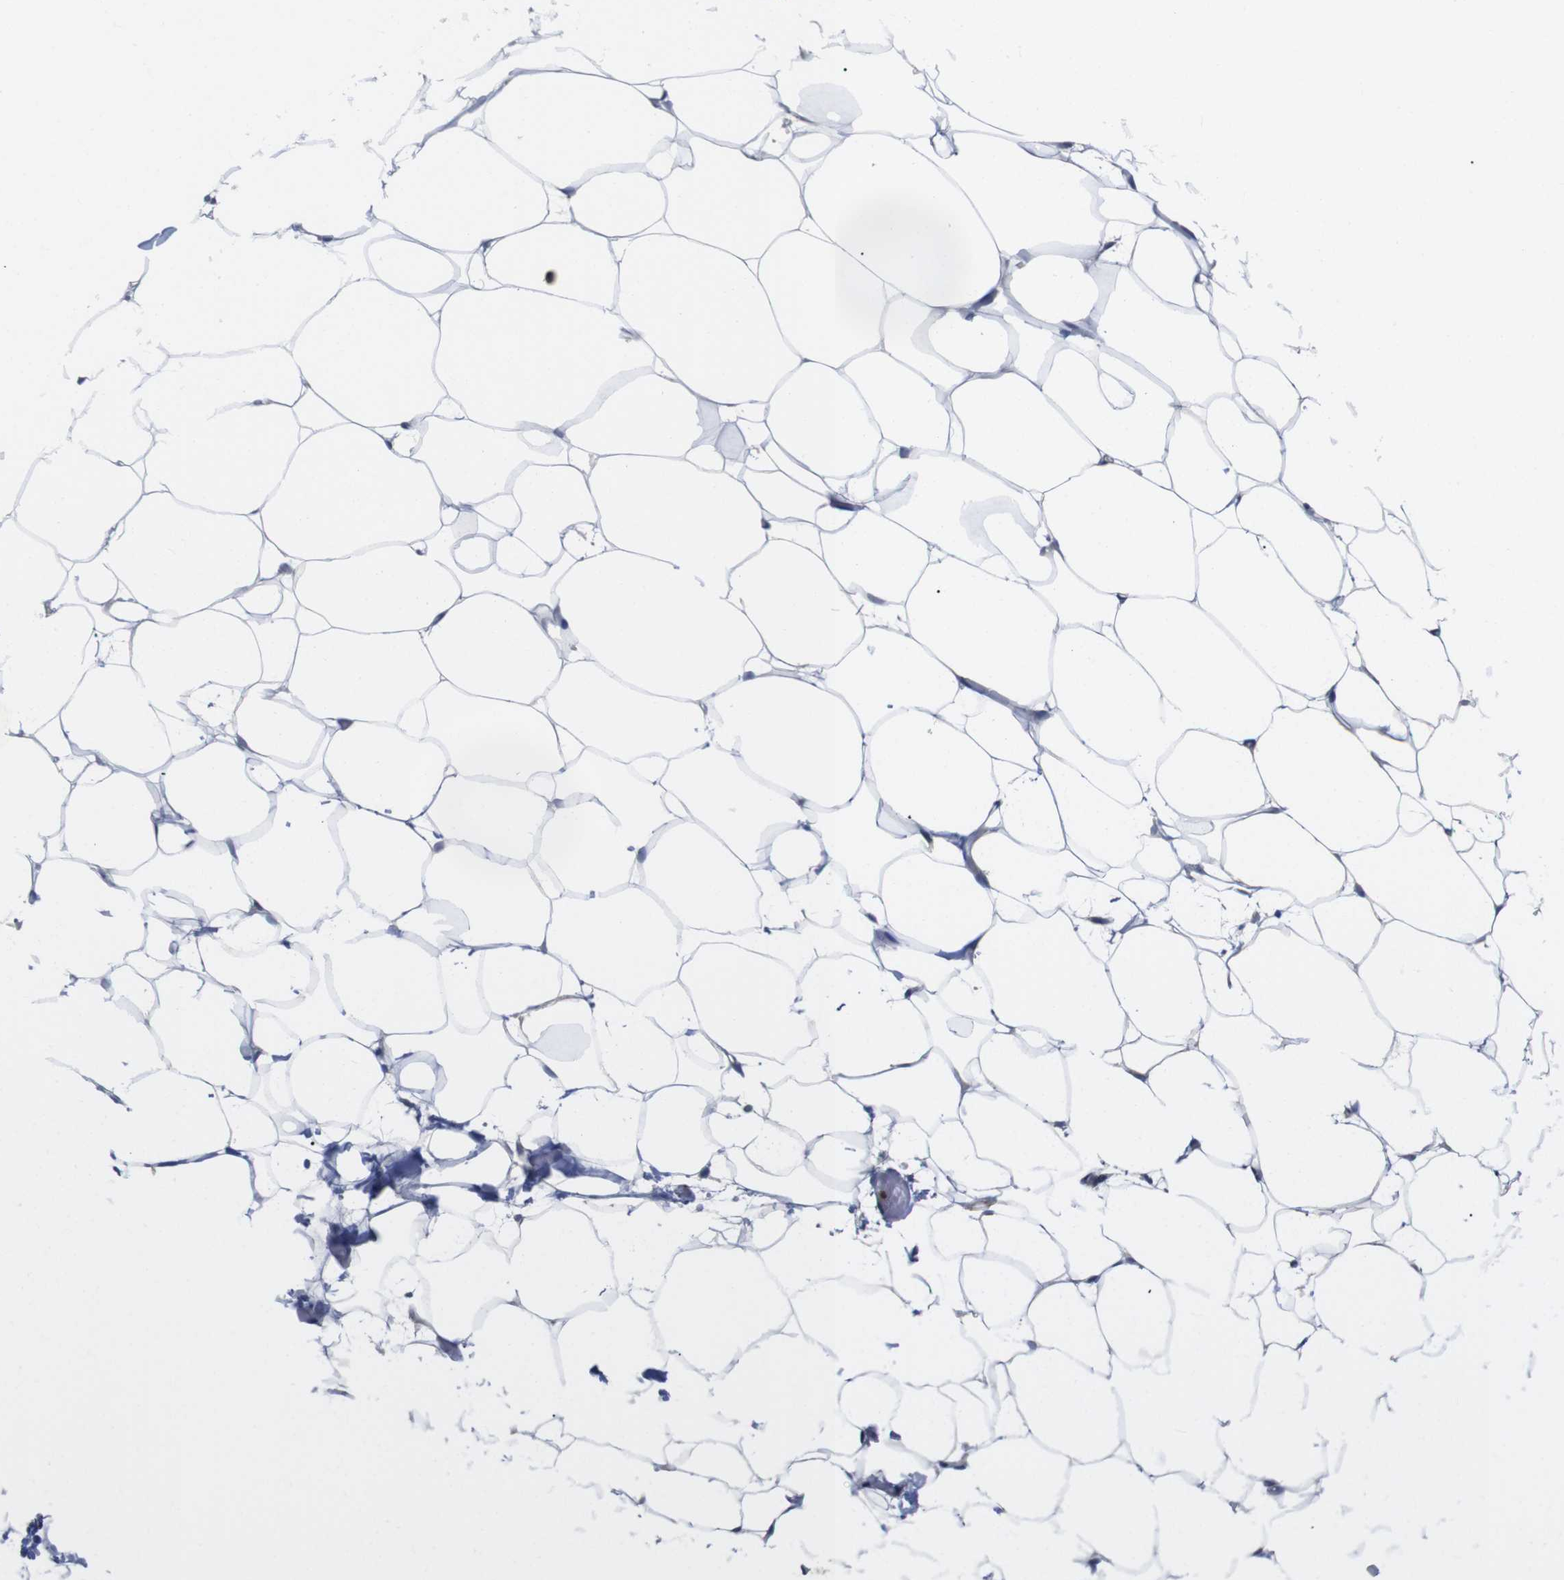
{"staining": {"intensity": "negative", "quantity": "none", "location": "none"}, "tissue": "adipose tissue", "cell_type": "Adipocytes", "image_type": "normal", "snomed": [{"axis": "morphology", "description": "Normal tissue, NOS"}, {"axis": "topography", "description": "Breast"}, {"axis": "topography", "description": "Adipose tissue"}], "caption": "The IHC photomicrograph has no significant staining in adipocytes of adipose tissue.", "gene": "FNTA", "patient": {"sex": "female", "age": 25}}